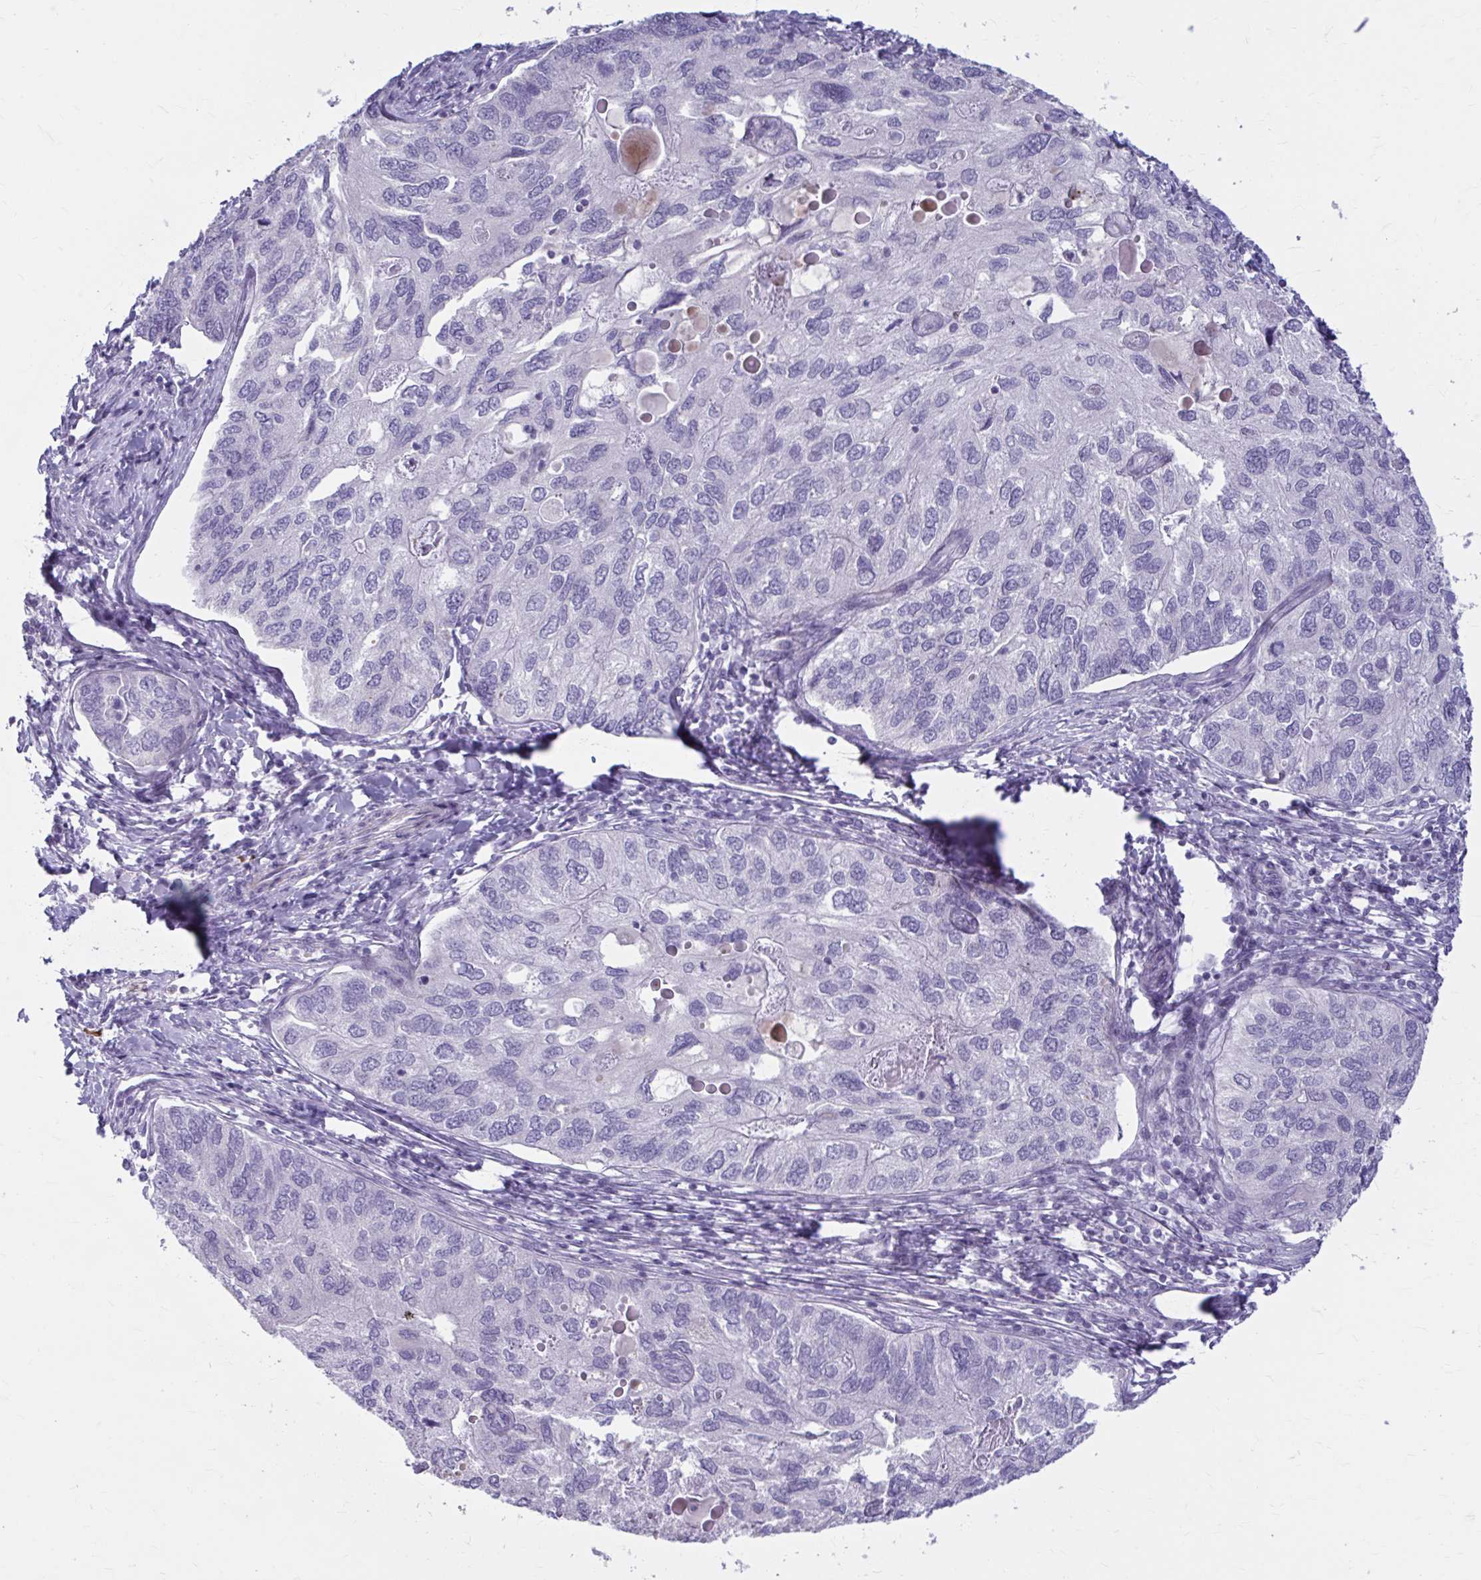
{"staining": {"intensity": "negative", "quantity": "none", "location": "none"}, "tissue": "endometrial cancer", "cell_type": "Tumor cells", "image_type": "cancer", "snomed": [{"axis": "morphology", "description": "Carcinoma, NOS"}, {"axis": "topography", "description": "Uterus"}], "caption": "Immunohistochemical staining of endometrial cancer reveals no significant staining in tumor cells.", "gene": "MSMO1", "patient": {"sex": "female", "age": 76}}